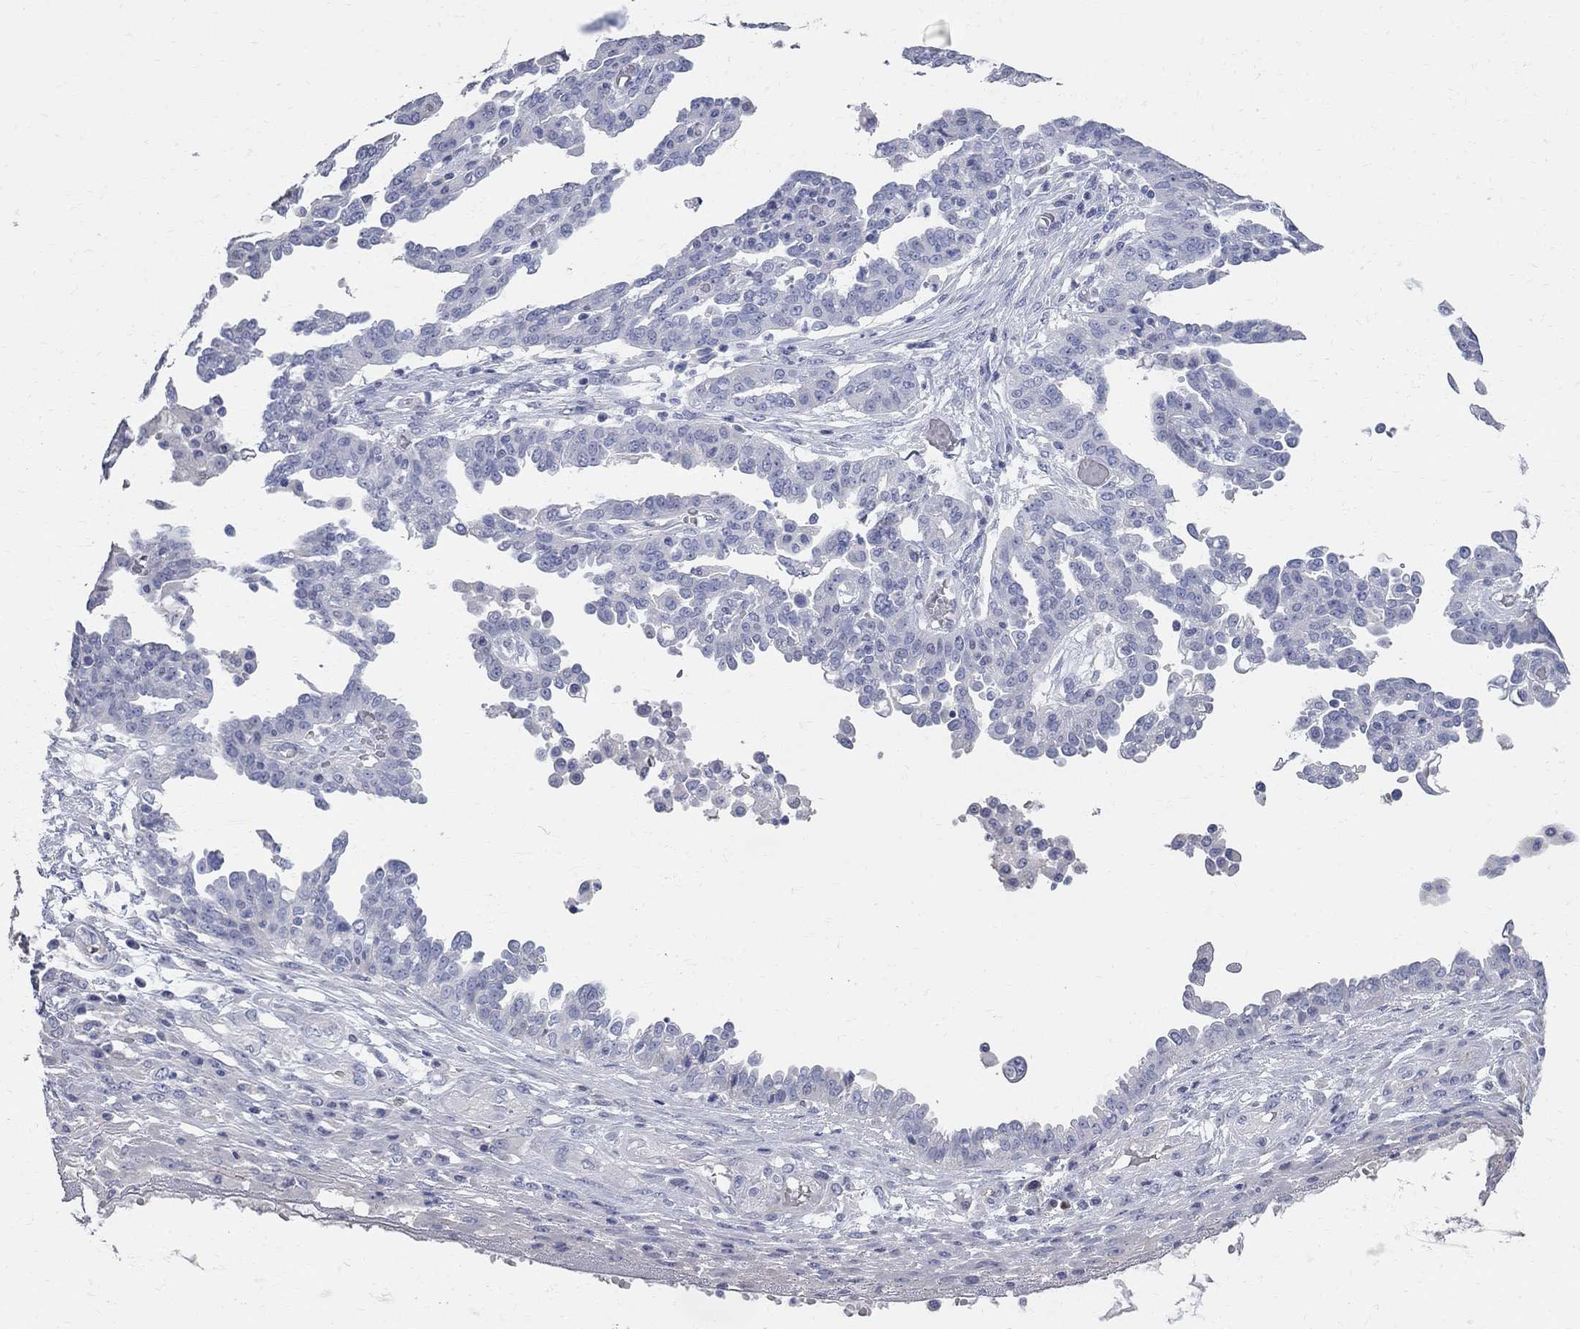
{"staining": {"intensity": "negative", "quantity": "none", "location": "none"}, "tissue": "ovarian cancer", "cell_type": "Tumor cells", "image_type": "cancer", "snomed": [{"axis": "morphology", "description": "Cystadenocarcinoma, serous, NOS"}, {"axis": "topography", "description": "Ovary"}], "caption": "This image is of ovarian cancer (serous cystadenocarcinoma) stained with IHC to label a protein in brown with the nuclei are counter-stained blue. There is no positivity in tumor cells.", "gene": "AOX1", "patient": {"sex": "female", "age": 67}}